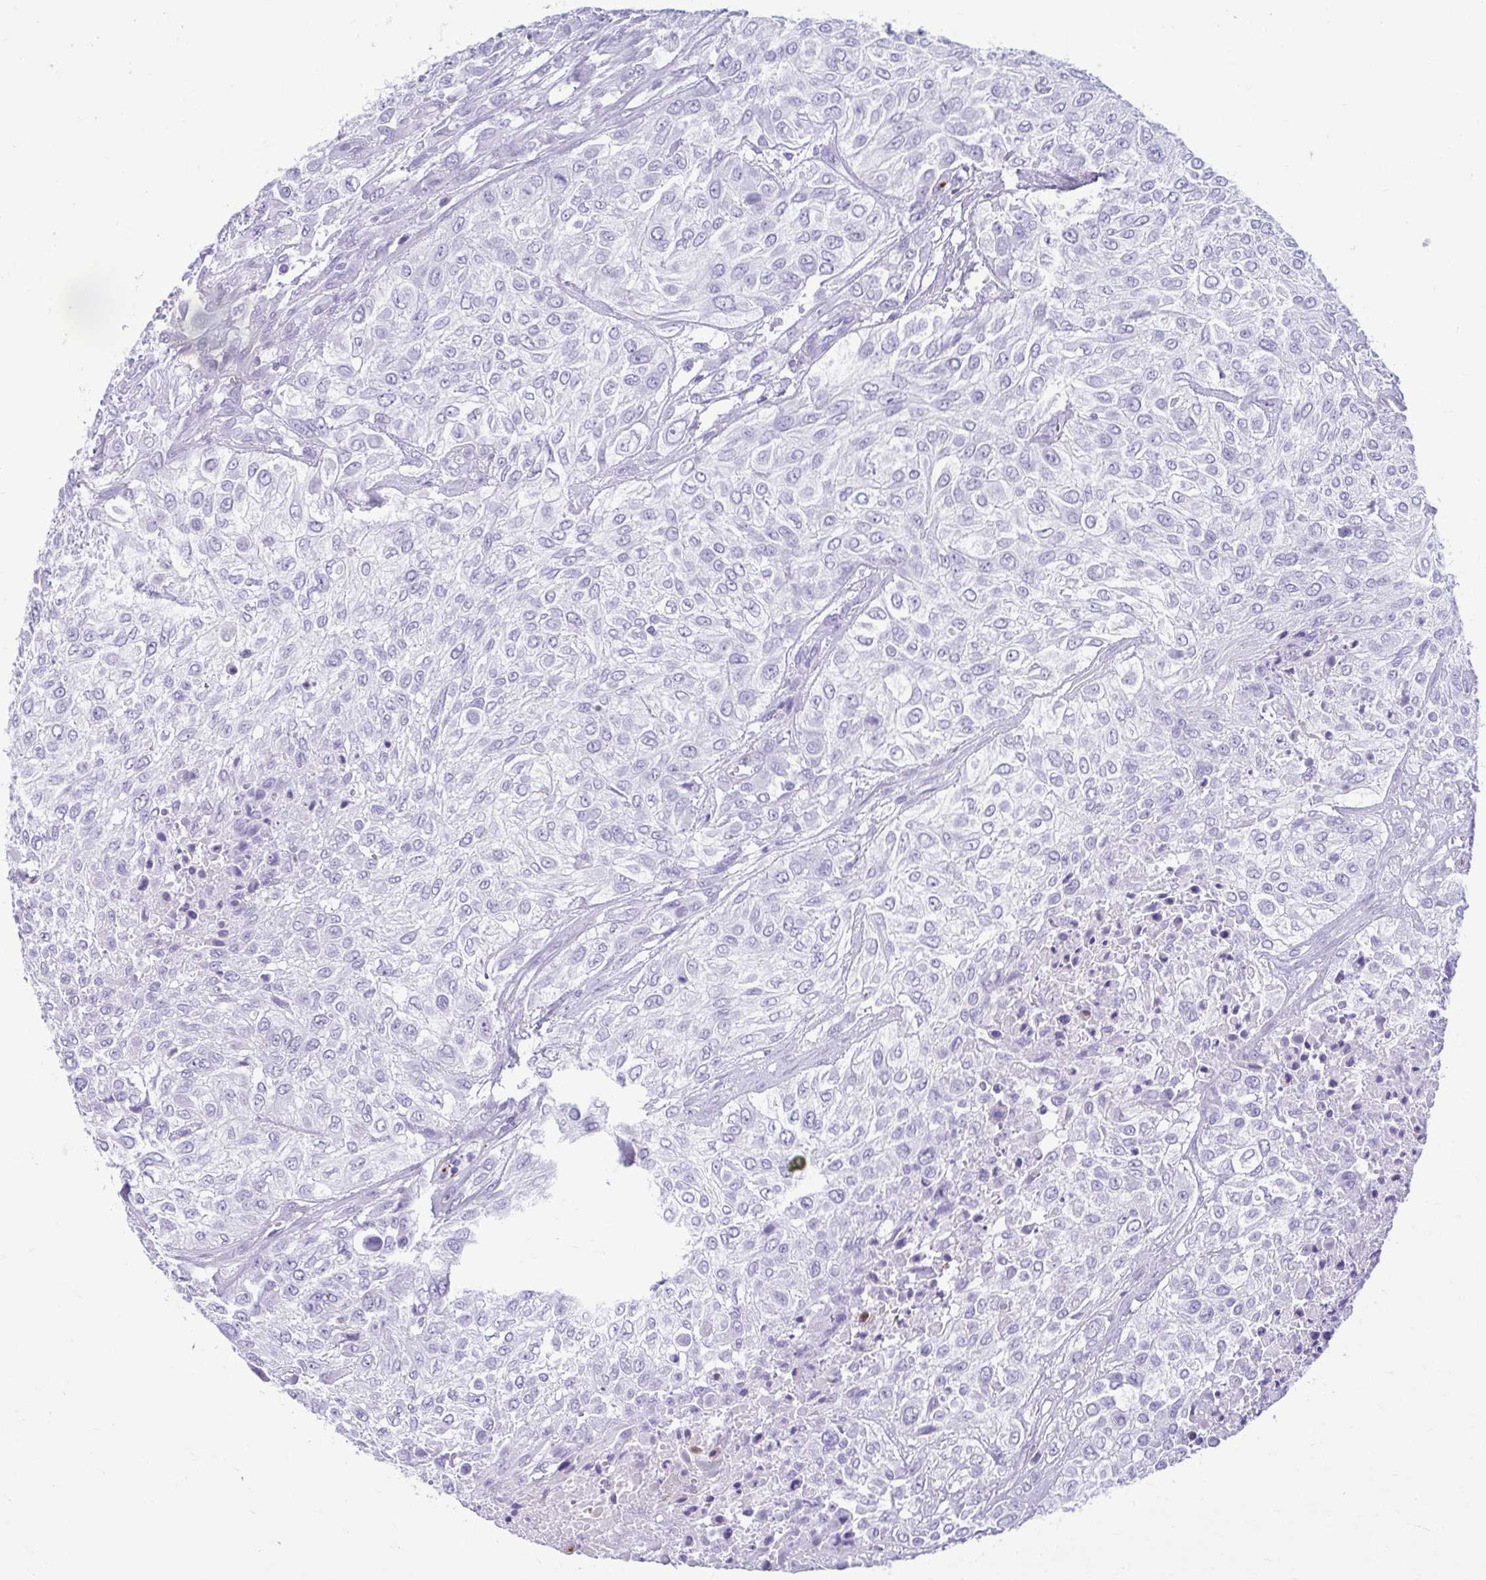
{"staining": {"intensity": "negative", "quantity": "none", "location": "none"}, "tissue": "urothelial cancer", "cell_type": "Tumor cells", "image_type": "cancer", "snomed": [{"axis": "morphology", "description": "Urothelial carcinoma, High grade"}, {"axis": "topography", "description": "Urinary bladder"}], "caption": "The image exhibits no significant staining in tumor cells of high-grade urothelial carcinoma.", "gene": "TCEAL3", "patient": {"sex": "male", "age": 57}}